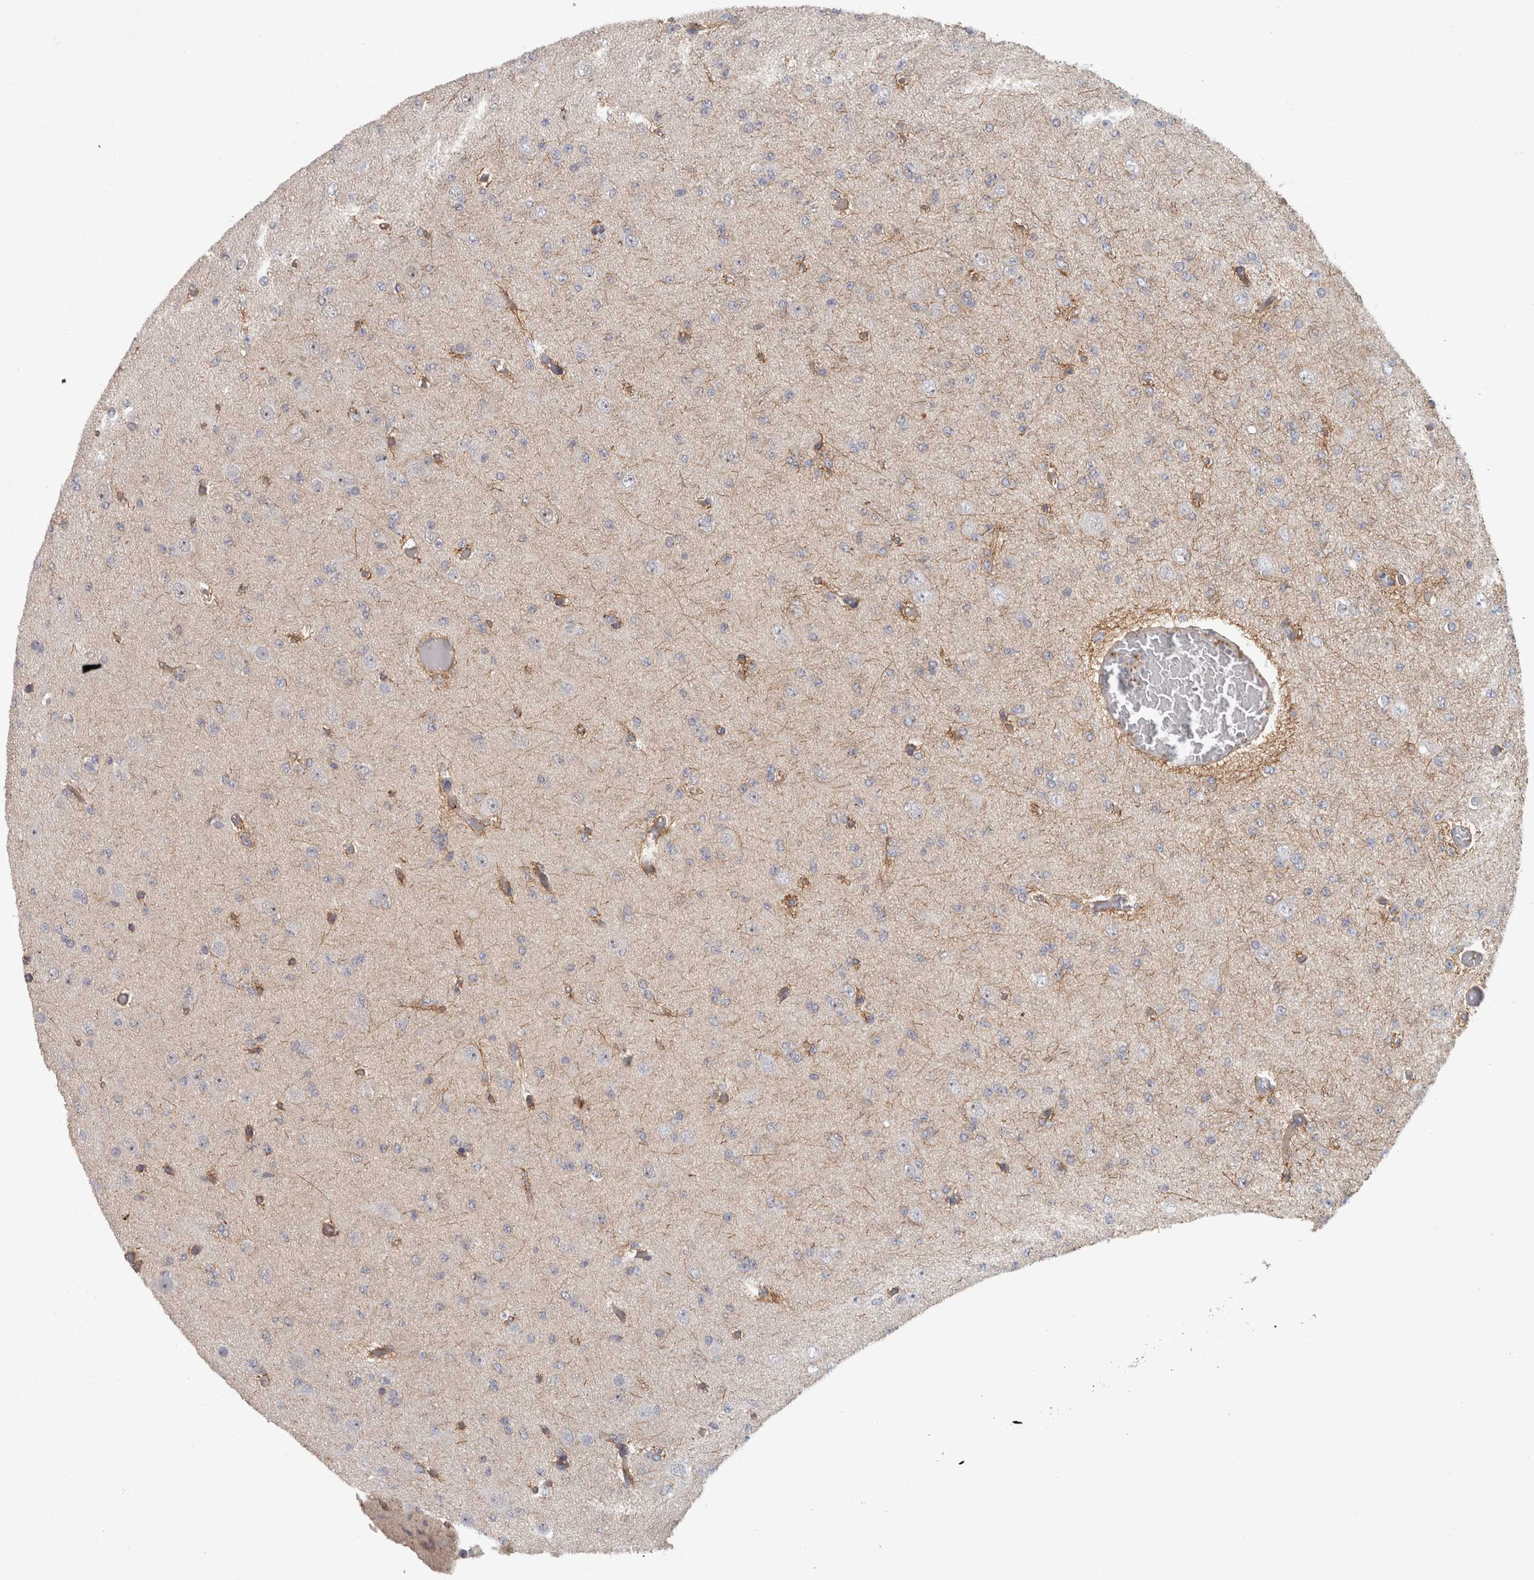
{"staining": {"intensity": "negative", "quantity": "none", "location": "none"}, "tissue": "glioma", "cell_type": "Tumor cells", "image_type": "cancer", "snomed": [{"axis": "morphology", "description": "Glioma, malignant, Low grade"}, {"axis": "topography", "description": "Brain"}], "caption": "Immunohistochemical staining of glioma exhibits no significant expression in tumor cells.", "gene": "RMDN1", "patient": {"sex": "female", "age": 22}}